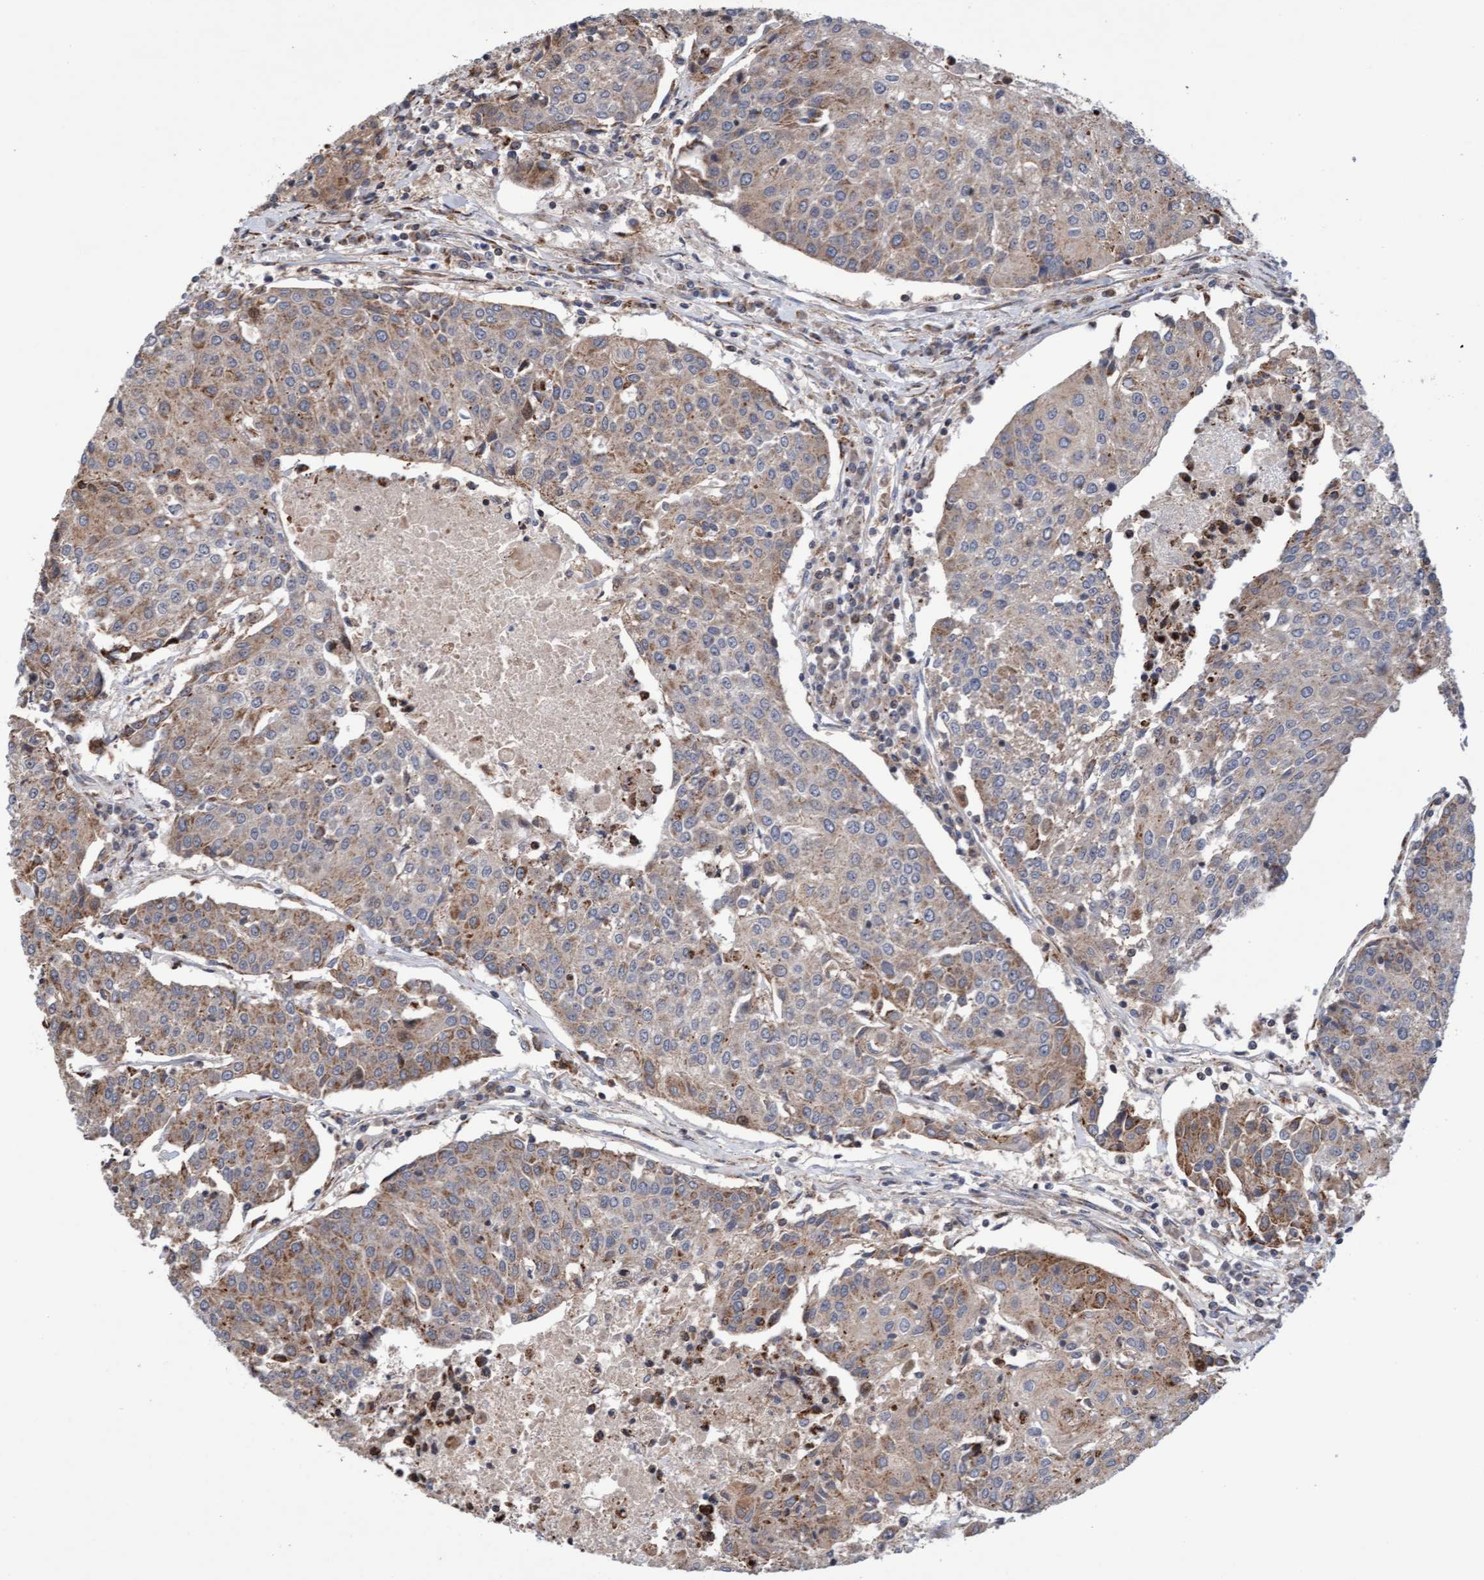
{"staining": {"intensity": "weak", "quantity": ">75%", "location": "cytoplasmic/membranous"}, "tissue": "urothelial cancer", "cell_type": "Tumor cells", "image_type": "cancer", "snomed": [{"axis": "morphology", "description": "Urothelial carcinoma, High grade"}, {"axis": "topography", "description": "Urinary bladder"}], "caption": "Brown immunohistochemical staining in urothelial cancer exhibits weak cytoplasmic/membranous expression in approximately >75% of tumor cells.", "gene": "PECR", "patient": {"sex": "female", "age": 85}}